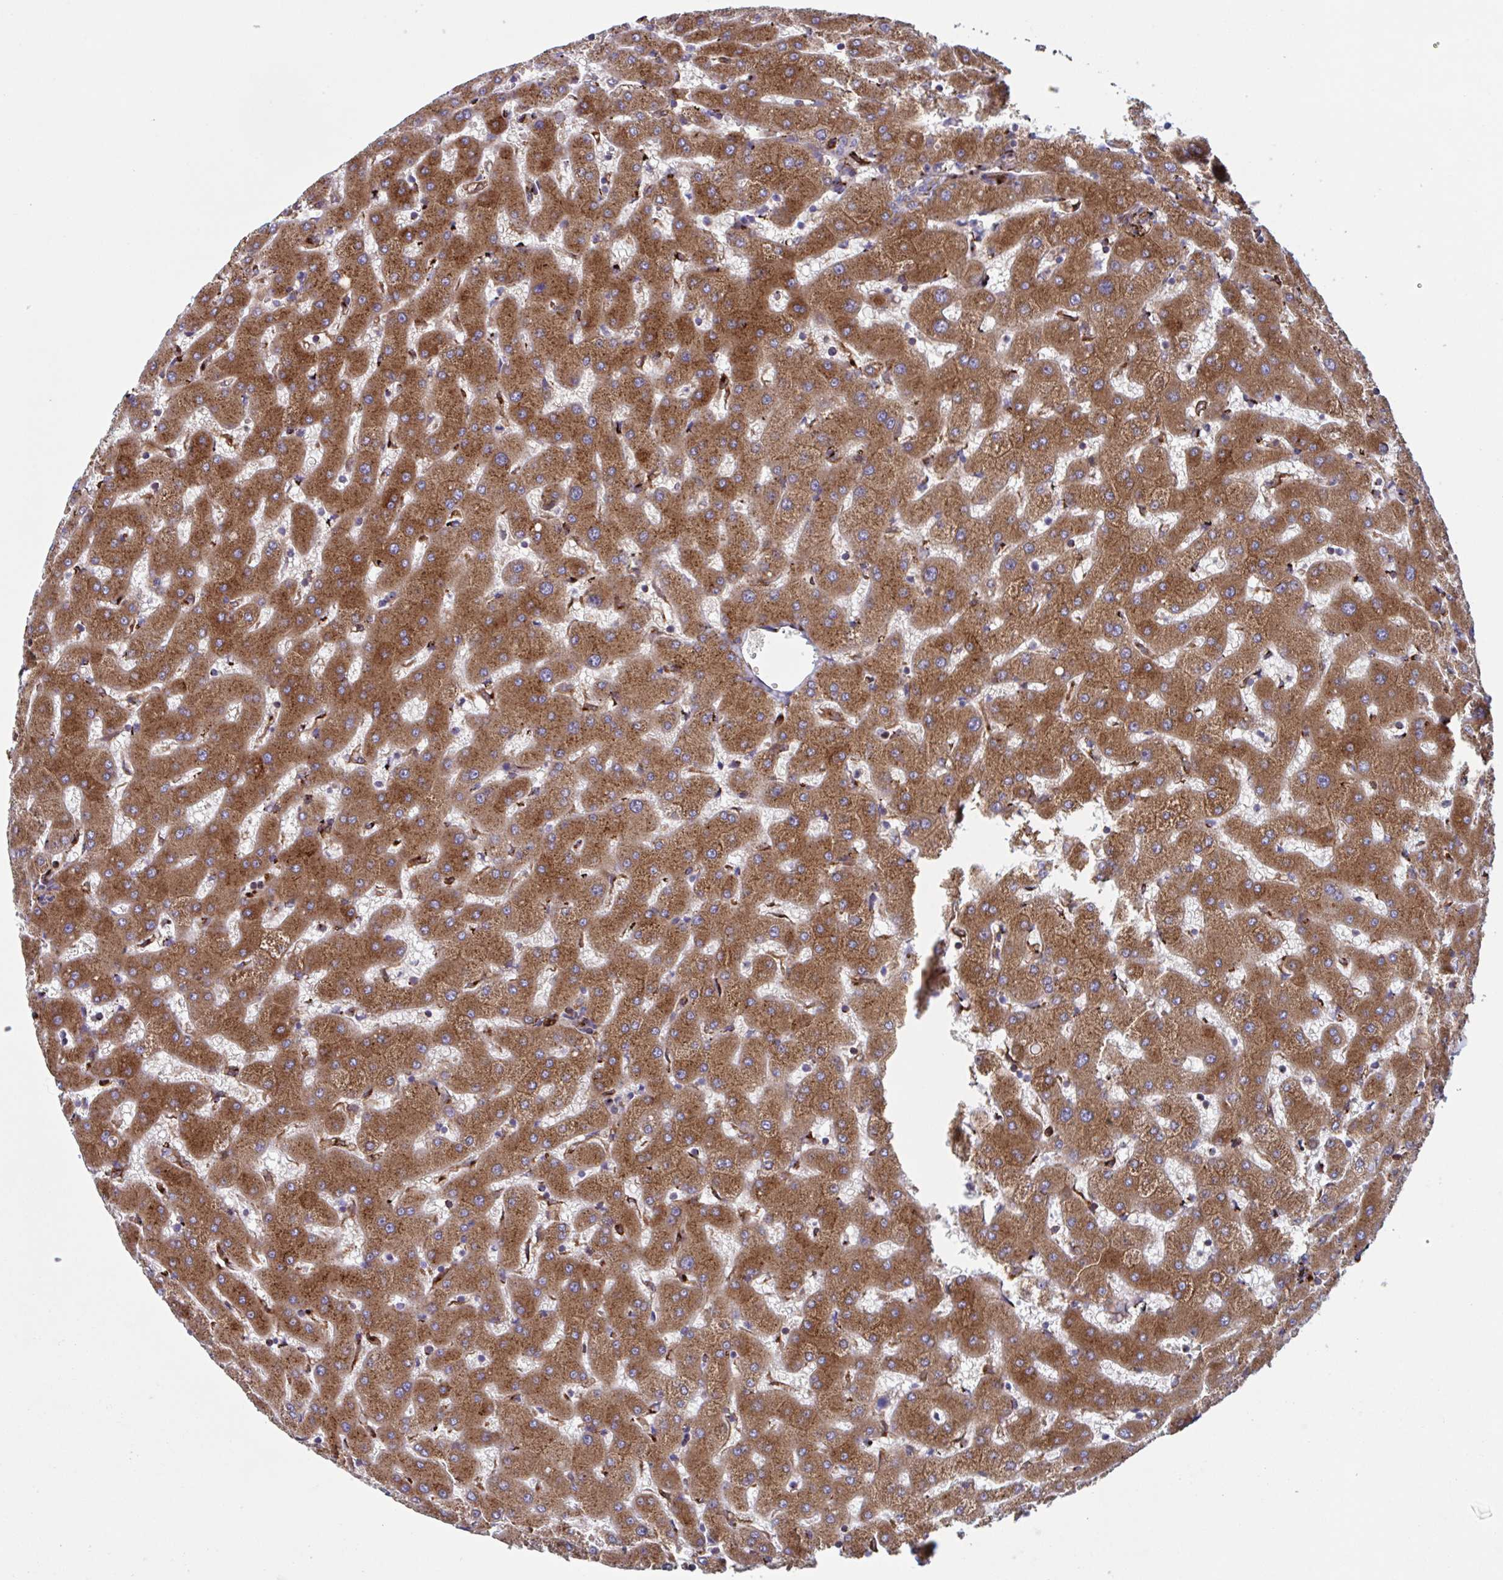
{"staining": {"intensity": "moderate", "quantity": ">75%", "location": "cytoplasmic/membranous"}, "tissue": "liver", "cell_type": "Hepatocytes", "image_type": "normal", "snomed": [{"axis": "morphology", "description": "Normal tissue, NOS"}, {"axis": "topography", "description": "Liver"}], "caption": "This is a micrograph of IHC staining of benign liver, which shows moderate staining in the cytoplasmic/membranous of hepatocytes.", "gene": "RFK", "patient": {"sex": "female", "age": 63}}